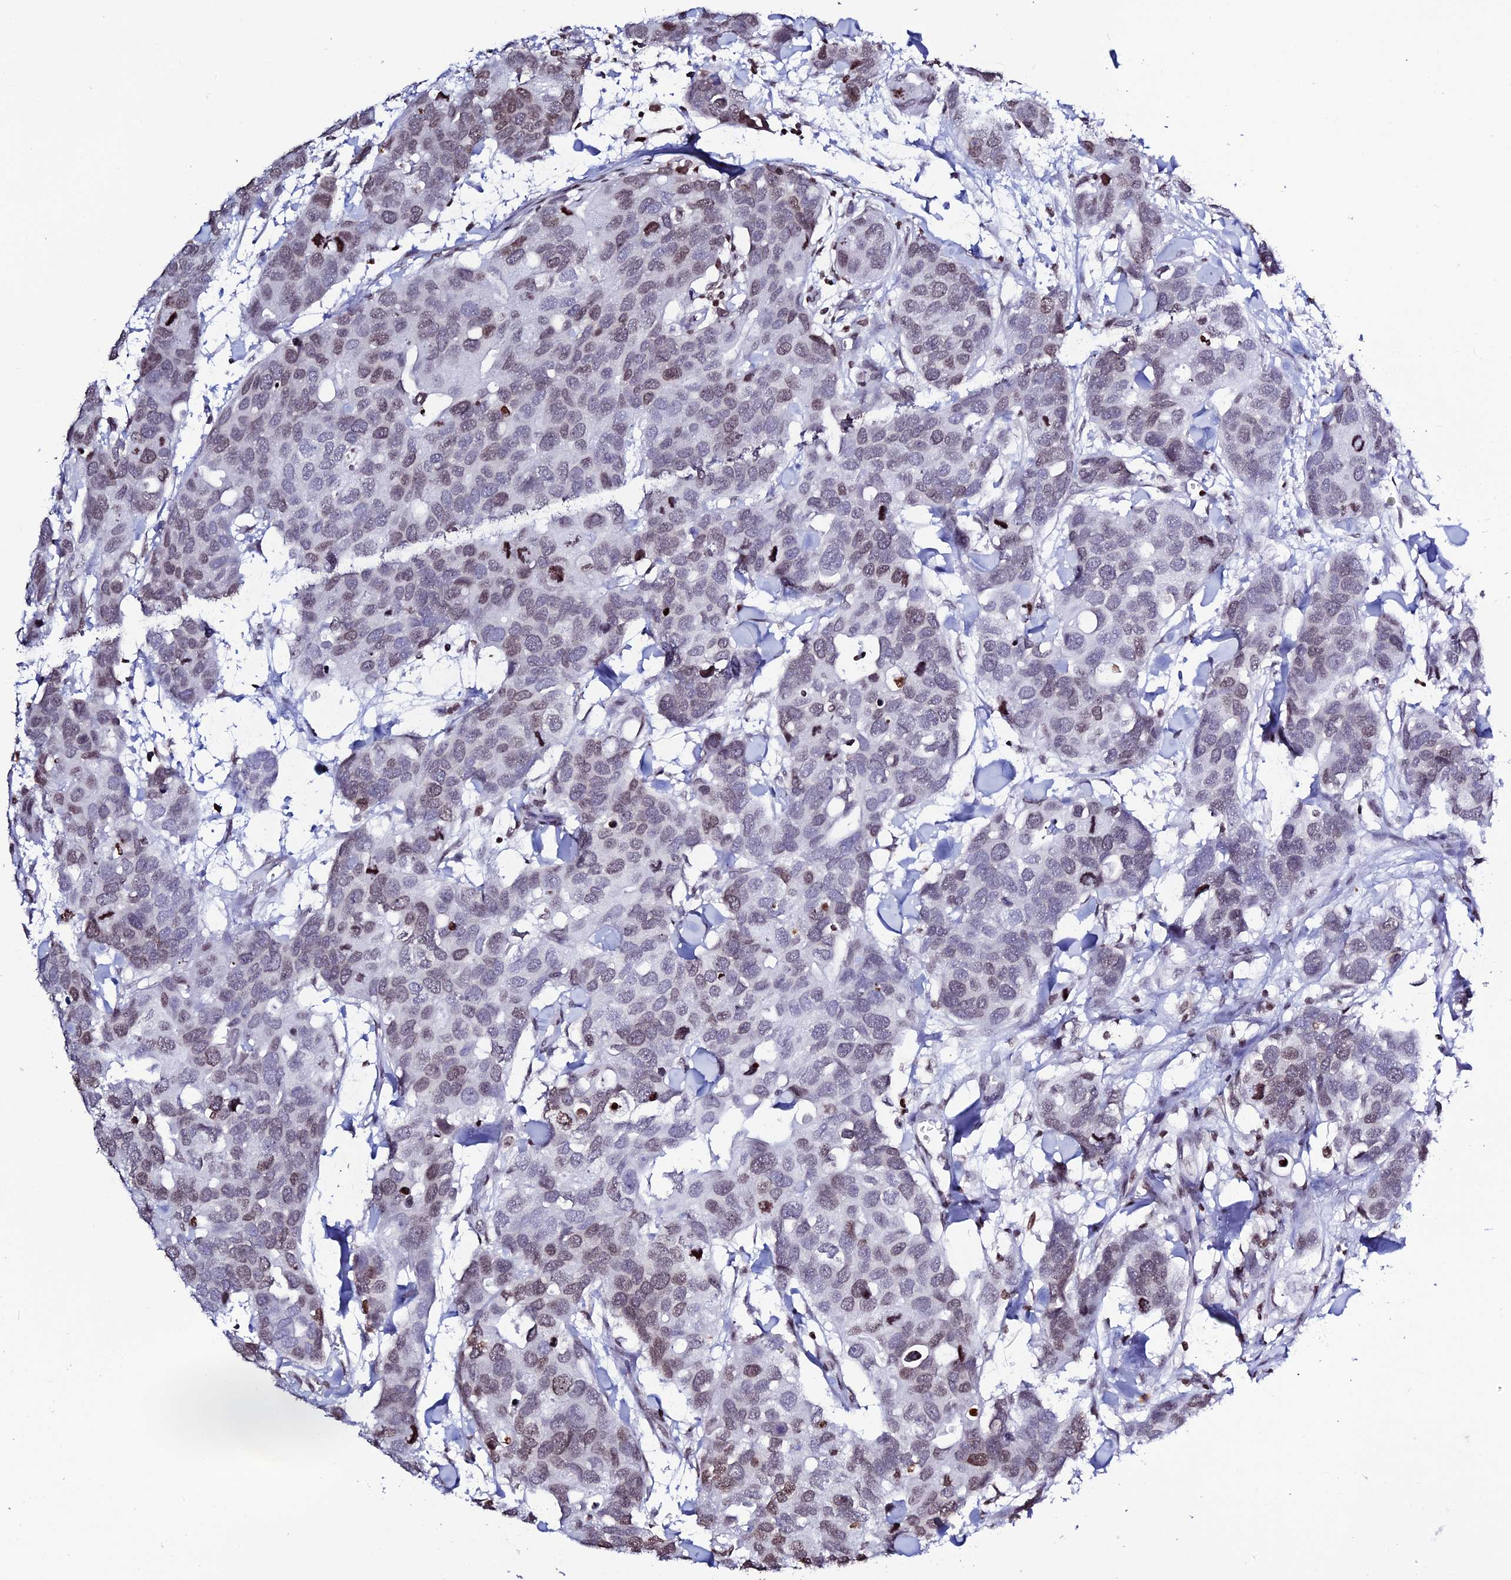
{"staining": {"intensity": "moderate", "quantity": ">75%", "location": "nuclear"}, "tissue": "breast cancer", "cell_type": "Tumor cells", "image_type": "cancer", "snomed": [{"axis": "morphology", "description": "Duct carcinoma"}, {"axis": "topography", "description": "Breast"}], "caption": "Breast cancer stained for a protein (brown) demonstrates moderate nuclear positive expression in approximately >75% of tumor cells.", "gene": "MACROH2A2", "patient": {"sex": "female", "age": 83}}